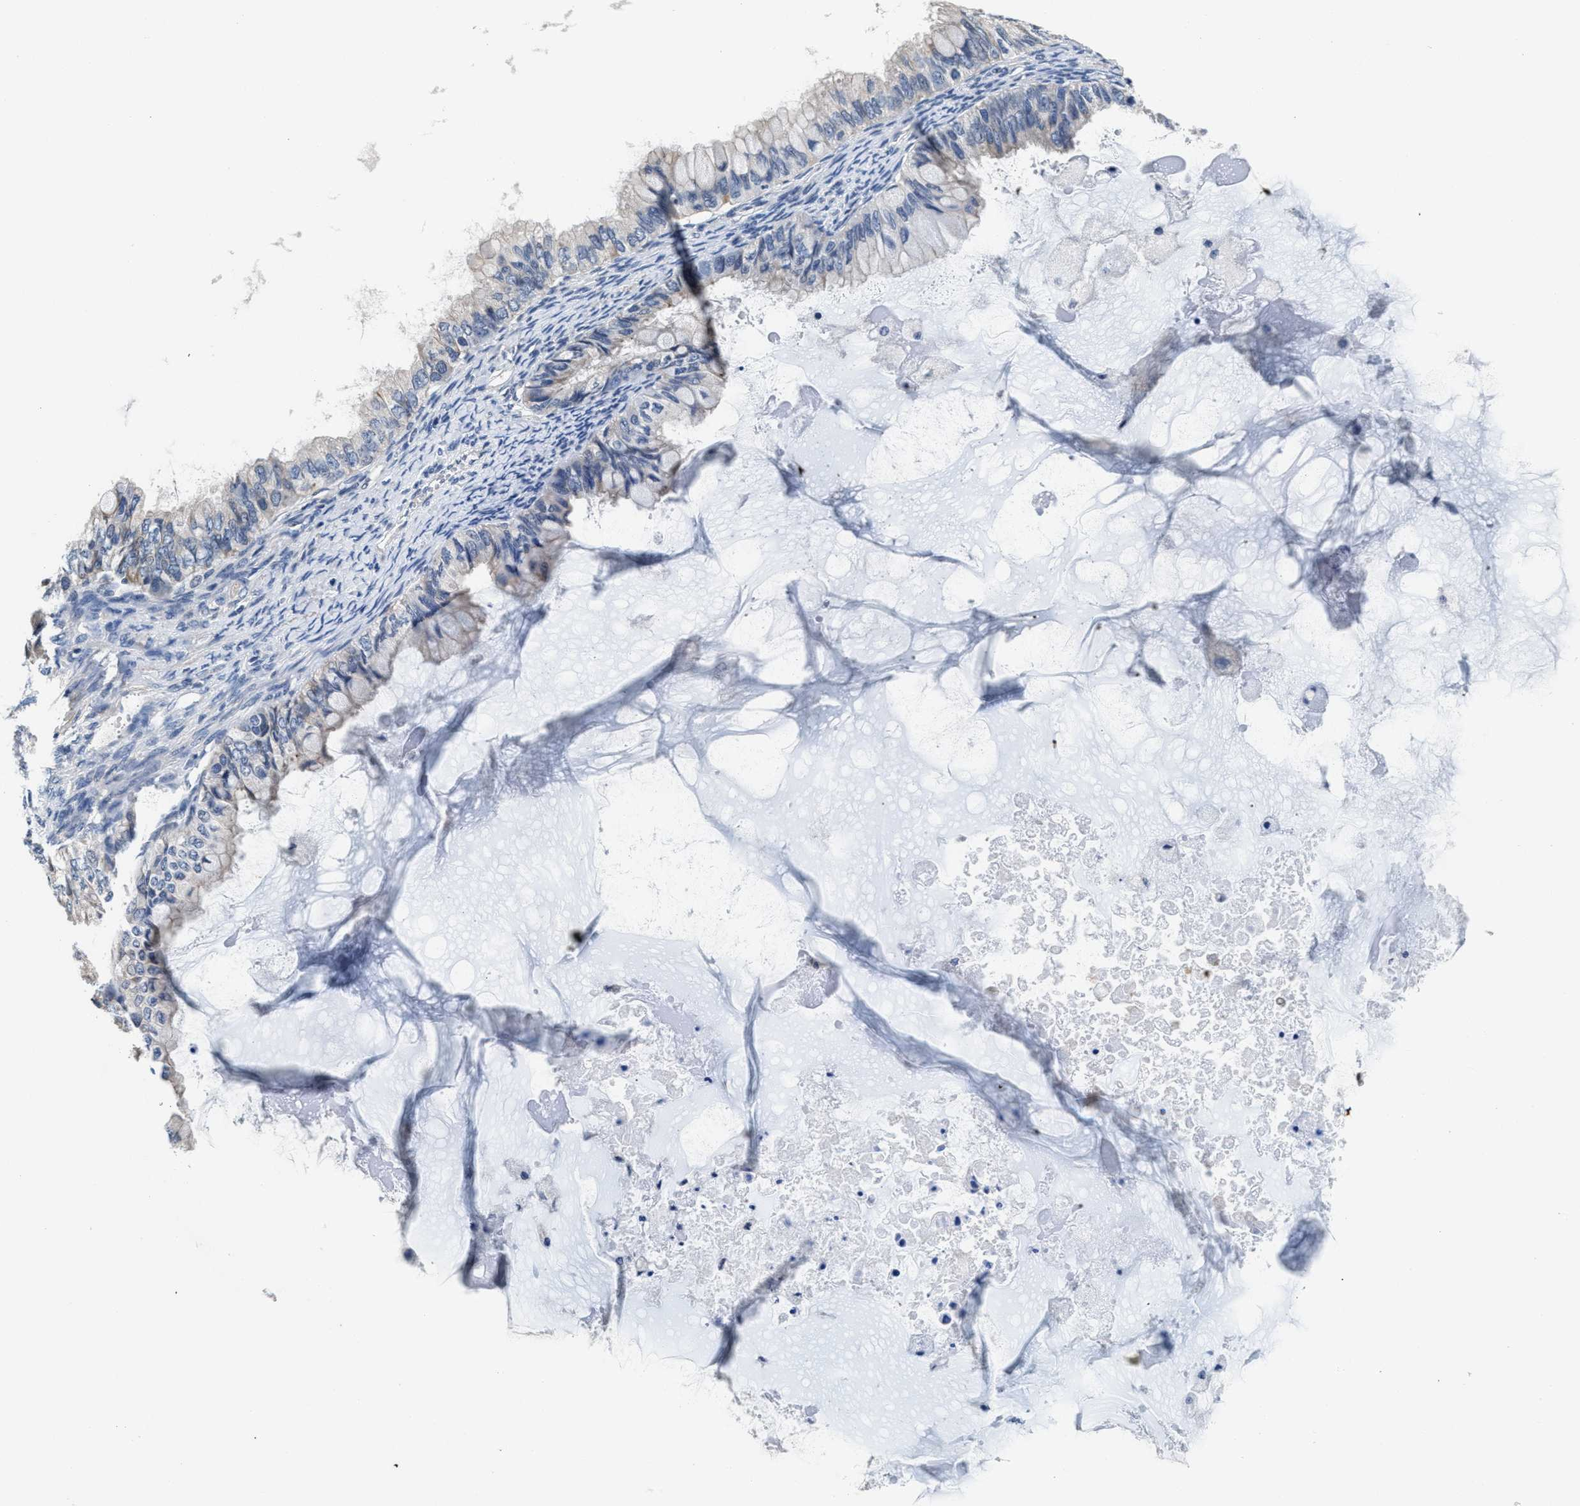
{"staining": {"intensity": "negative", "quantity": "none", "location": "none"}, "tissue": "ovarian cancer", "cell_type": "Tumor cells", "image_type": "cancer", "snomed": [{"axis": "morphology", "description": "Cystadenocarcinoma, mucinous, NOS"}, {"axis": "topography", "description": "Ovary"}], "caption": "Tumor cells show no significant expression in ovarian mucinous cystadenocarcinoma. (DAB IHC with hematoxylin counter stain).", "gene": "MYH3", "patient": {"sex": "female", "age": 80}}